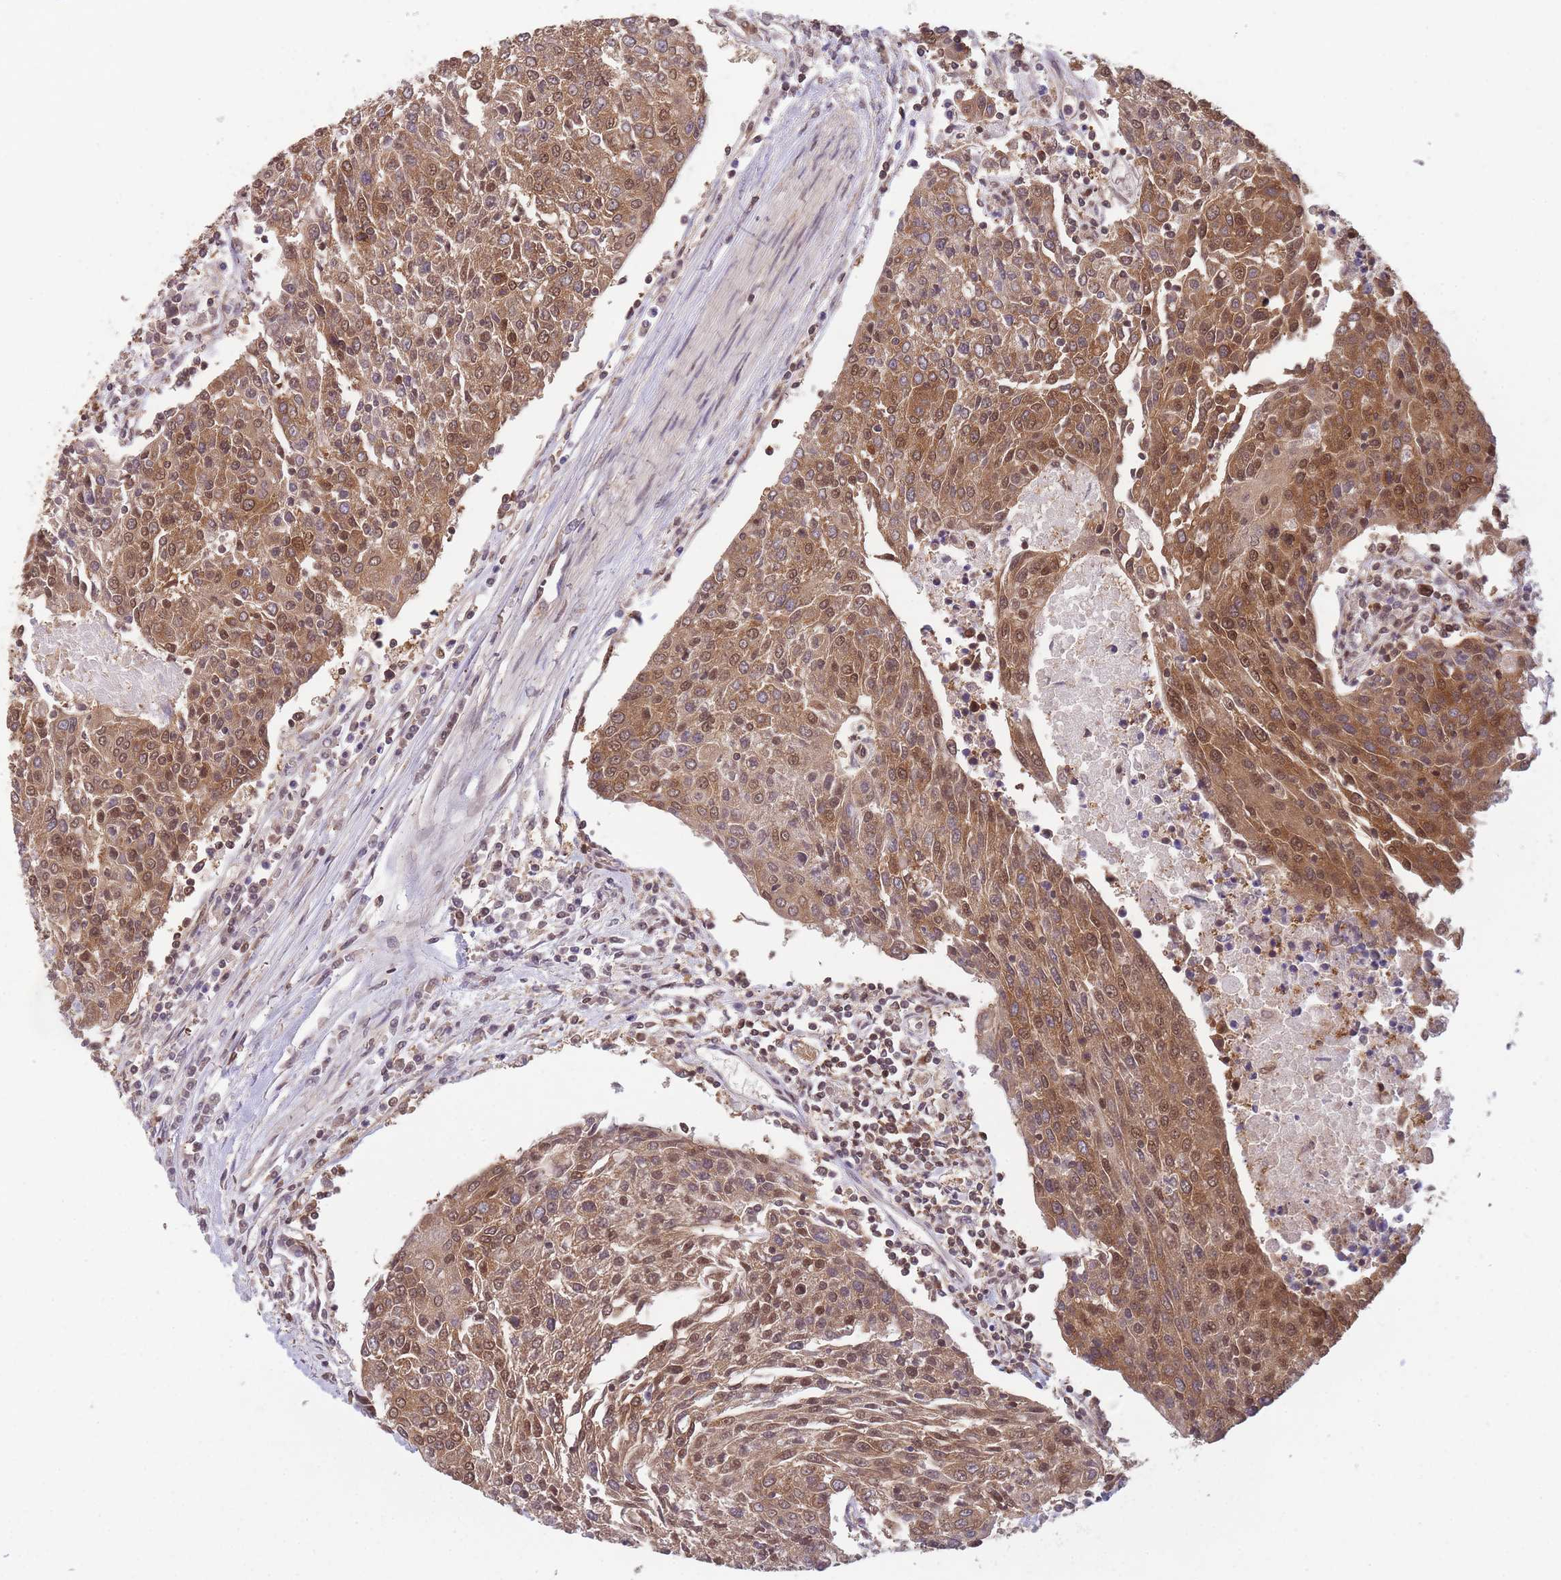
{"staining": {"intensity": "moderate", "quantity": ">75%", "location": "cytoplasmic/membranous,nuclear"}, "tissue": "urothelial cancer", "cell_type": "Tumor cells", "image_type": "cancer", "snomed": [{"axis": "morphology", "description": "Urothelial carcinoma, High grade"}, {"axis": "topography", "description": "Urinary bladder"}], "caption": "The immunohistochemical stain shows moderate cytoplasmic/membranous and nuclear staining in tumor cells of urothelial cancer tissue. (DAB IHC with brightfield microscopy, high magnification).", "gene": "PPP6R3", "patient": {"sex": "female", "age": 85}}